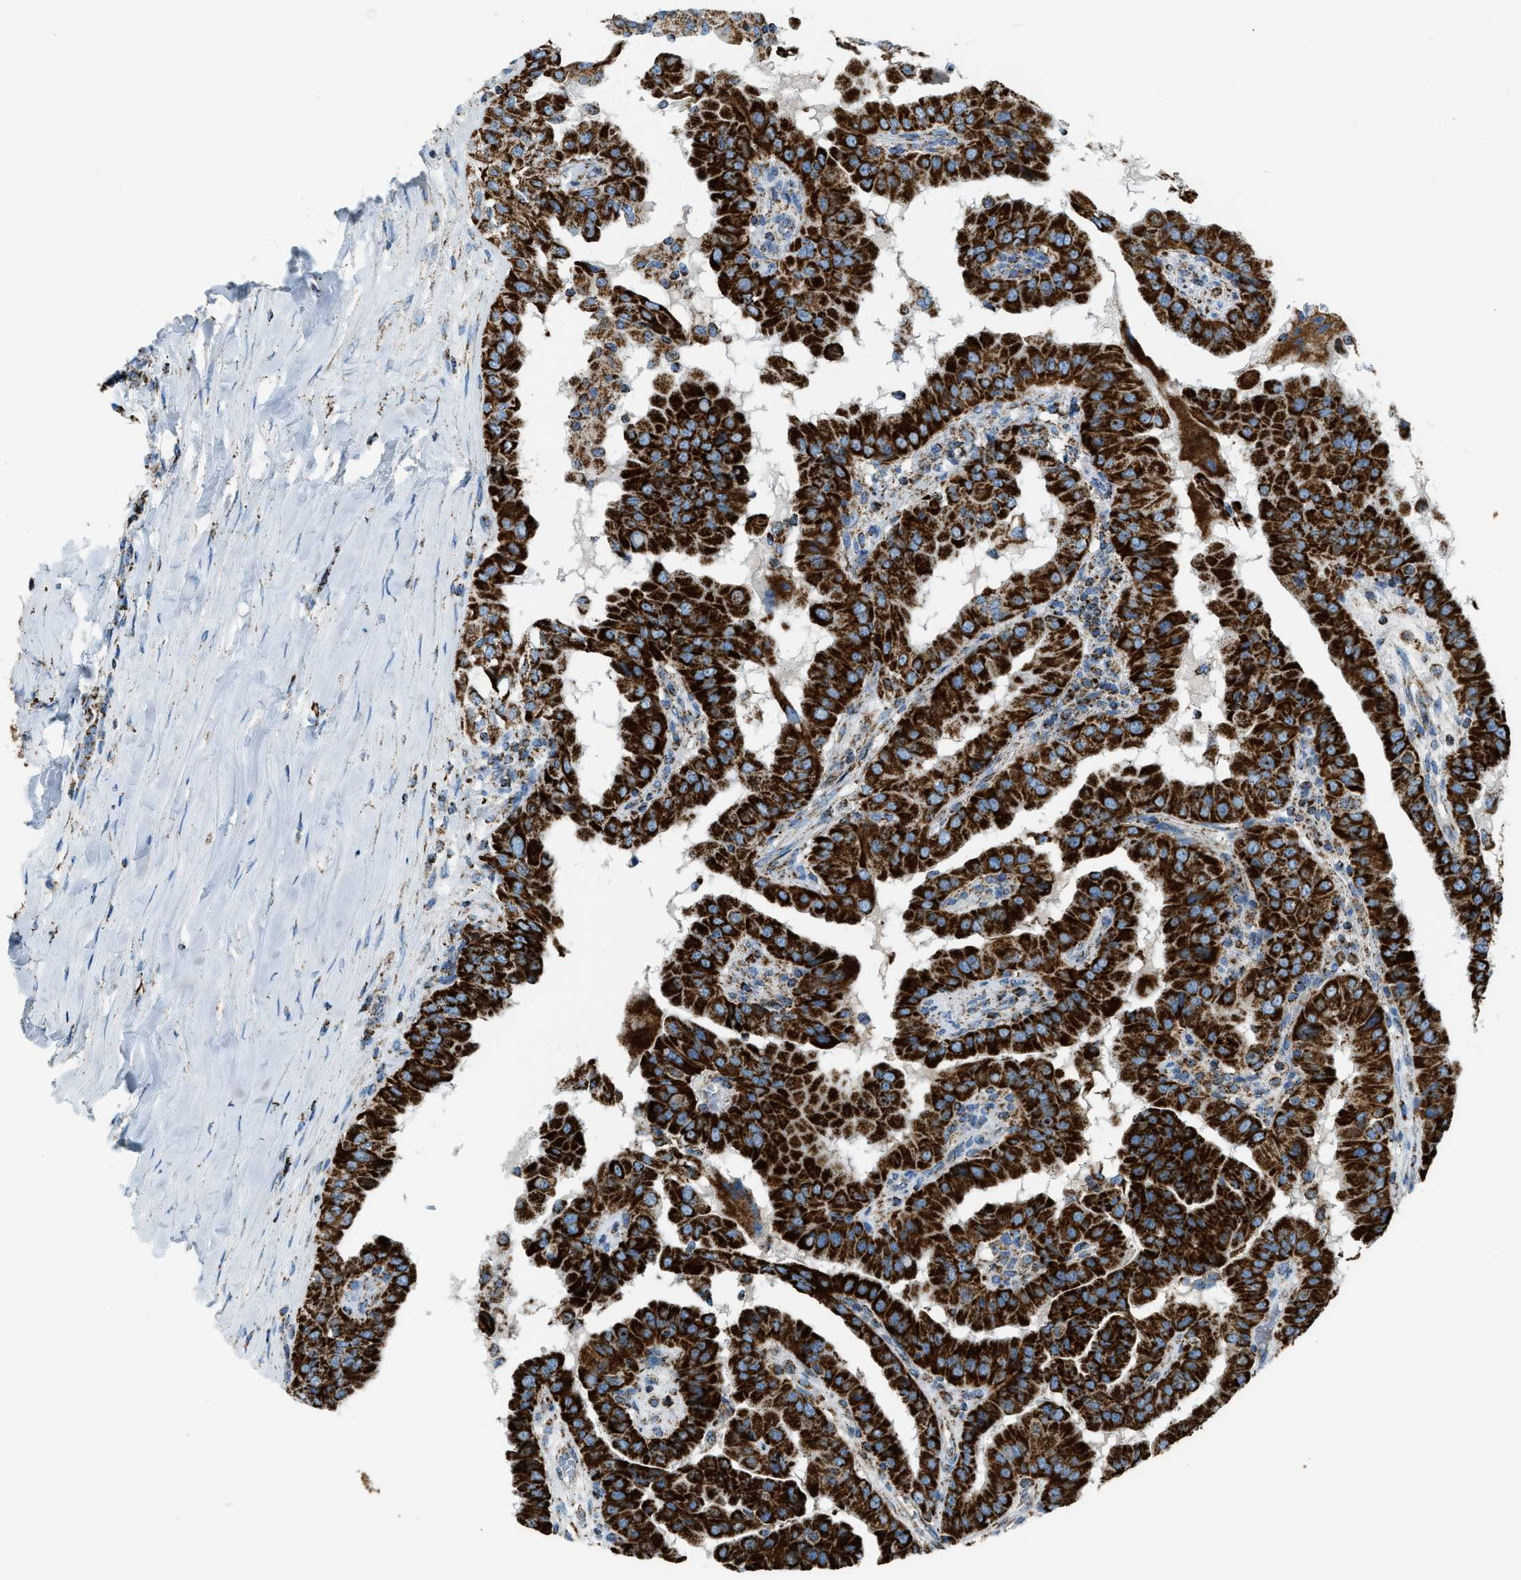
{"staining": {"intensity": "strong", "quantity": ">75%", "location": "cytoplasmic/membranous"}, "tissue": "thyroid cancer", "cell_type": "Tumor cells", "image_type": "cancer", "snomed": [{"axis": "morphology", "description": "Papillary adenocarcinoma, NOS"}, {"axis": "topography", "description": "Thyroid gland"}], "caption": "Strong cytoplasmic/membranous protein positivity is identified in approximately >75% of tumor cells in thyroid cancer (papillary adenocarcinoma).", "gene": "MDH2", "patient": {"sex": "male", "age": 33}}